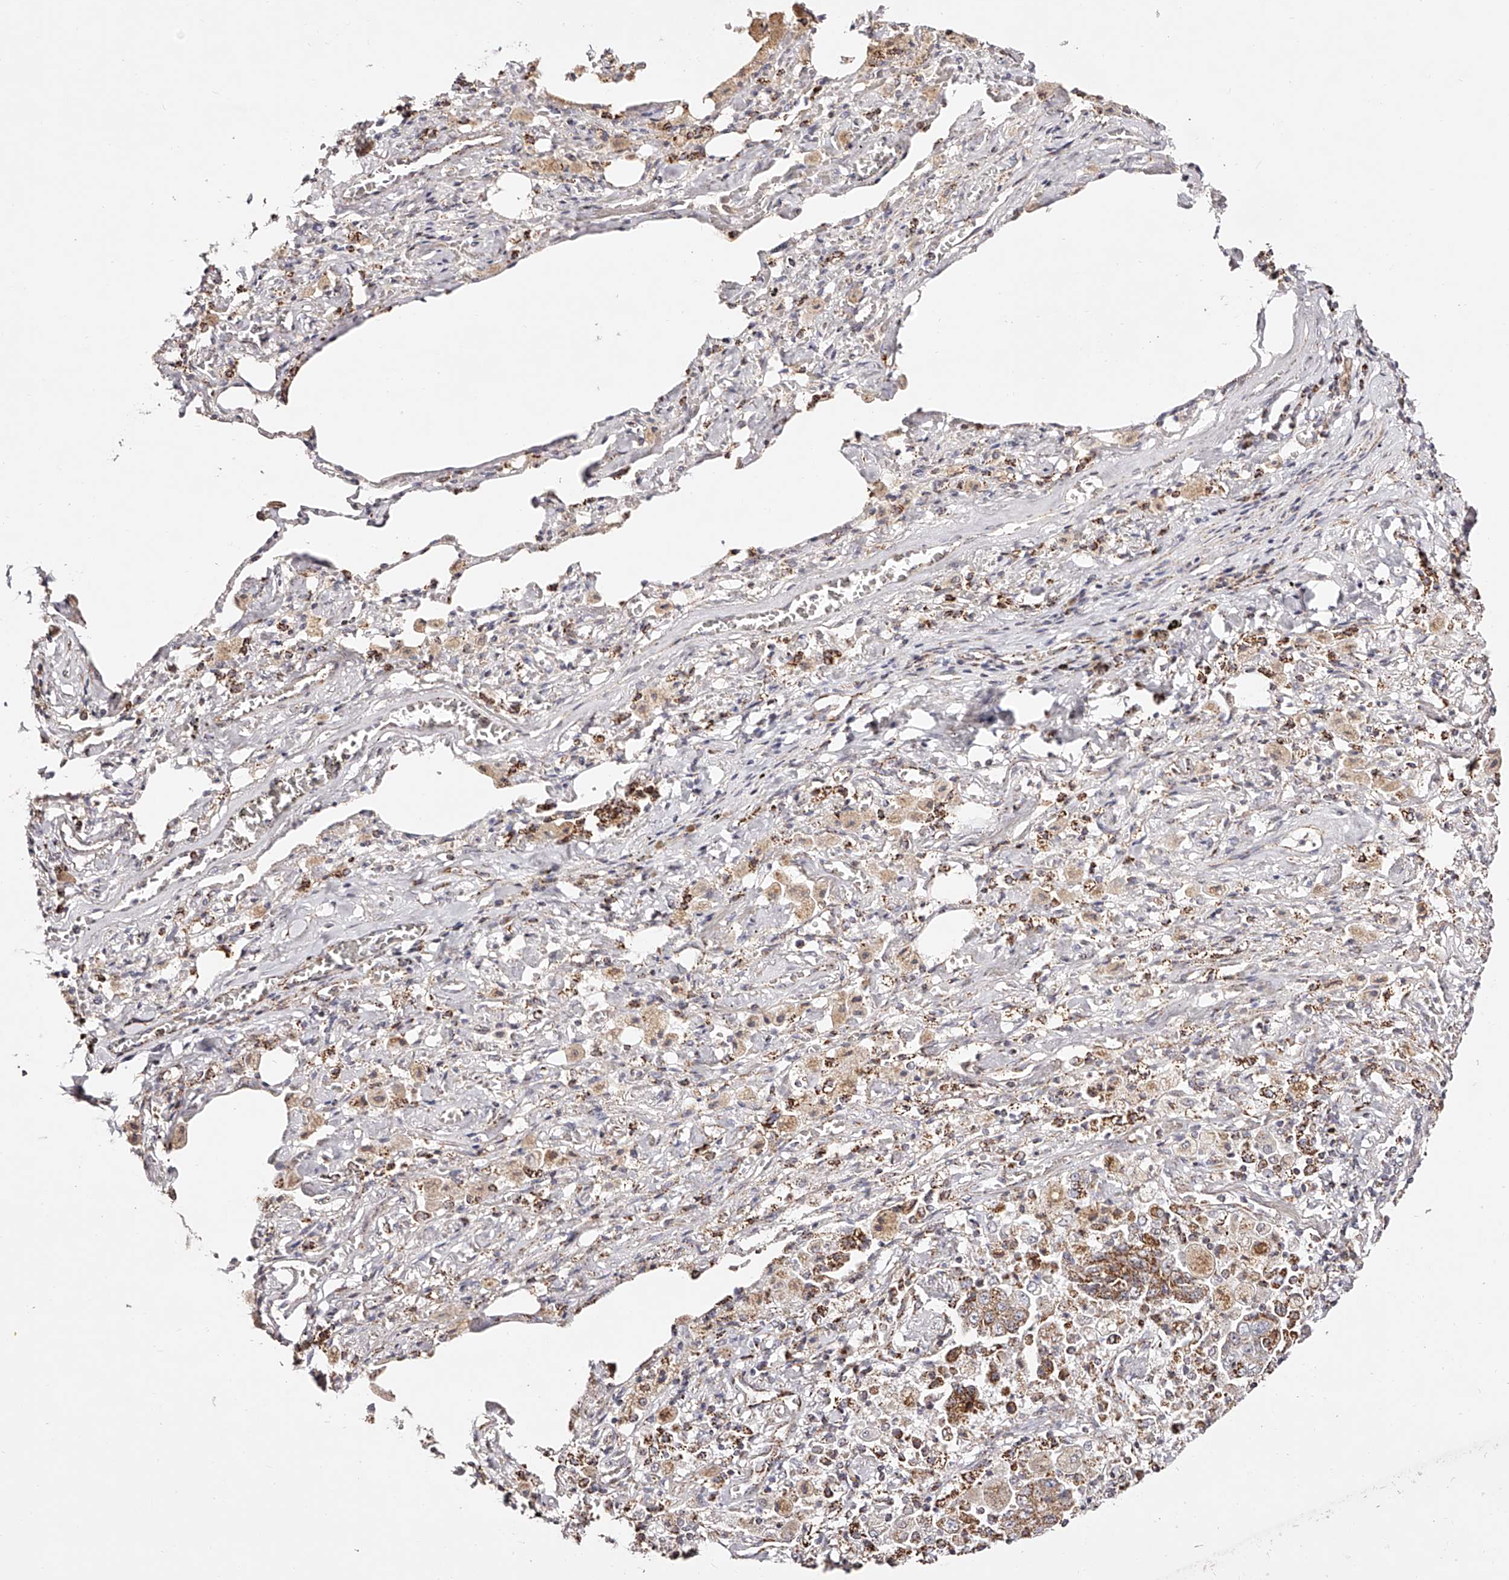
{"staining": {"intensity": "moderate", "quantity": ">75%", "location": "cytoplasmic/membranous"}, "tissue": "lung cancer", "cell_type": "Tumor cells", "image_type": "cancer", "snomed": [{"axis": "morphology", "description": "Adenocarcinoma, NOS"}, {"axis": "topography", "description": "Lung"}], "caption": "A high-resolution histopathology image shows immunohistochemistry (IHC) staining of adenocarcinoma (lung), which exhibits moderate cytoplasmic/membranous staining in approximately >75% of tumor cells.", "gene": "NDUFV3", "patient": {"sex": "female", "age": 51}}